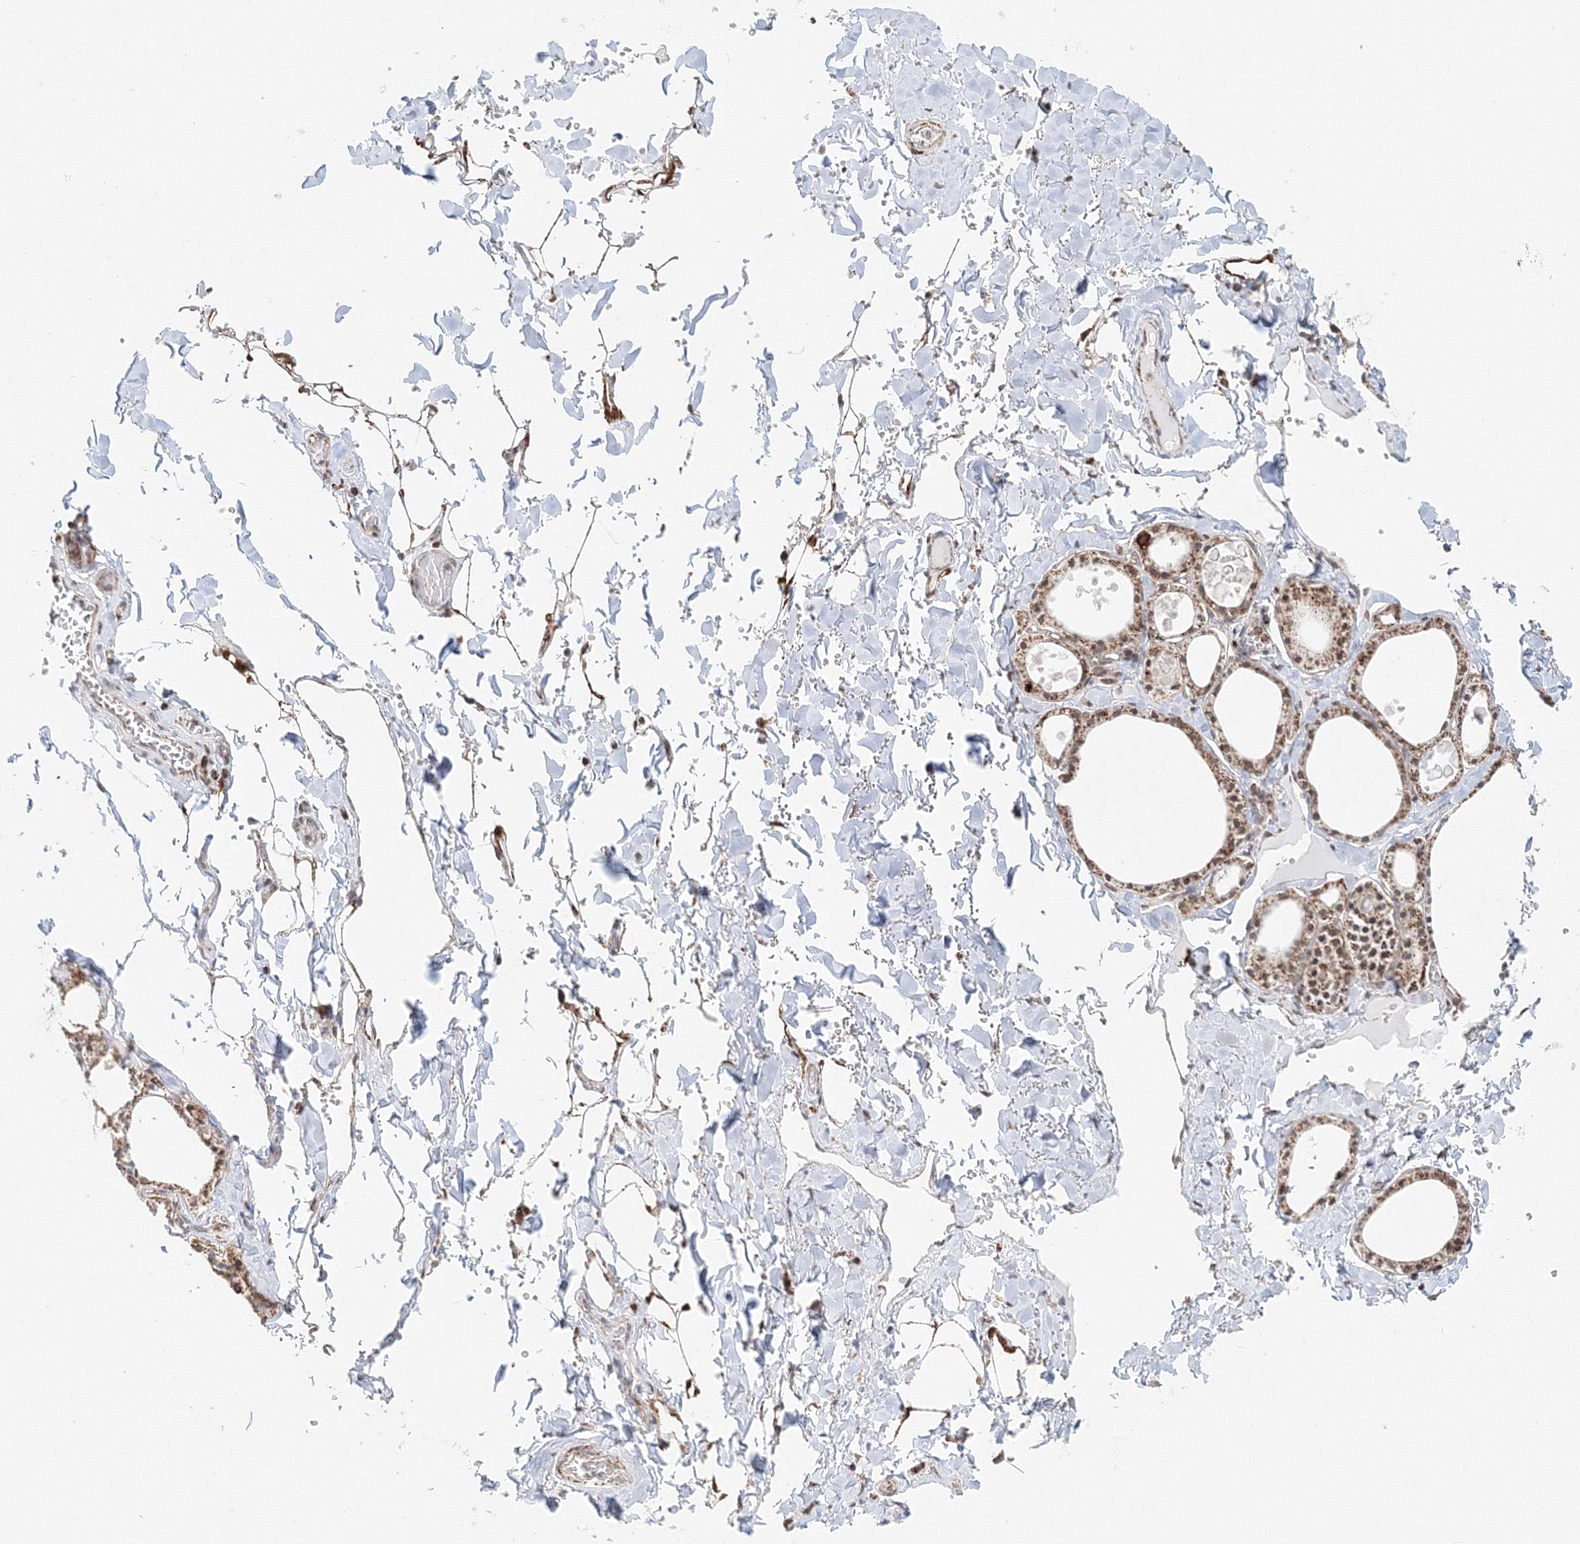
{"staining": {"intensity": "moderate", "quantity": ">75%", "location": "cytoplasmic/membranous,nuclear"}, "tissue": "thyroid gland", "cell_type": "Glandular cells", "image_type": "normal", "snomed": [{"axis": "morphology", "description": "Normal tissue, NOS"}, {"axis": "topography", "description": "Thyroid gland"}], "caption": "Human thyroid gland stained with a protein marker reveals moderate staining in glandular cells.", "gene": "PSMD6", "patient": {"sex": "male", "age": 56}}